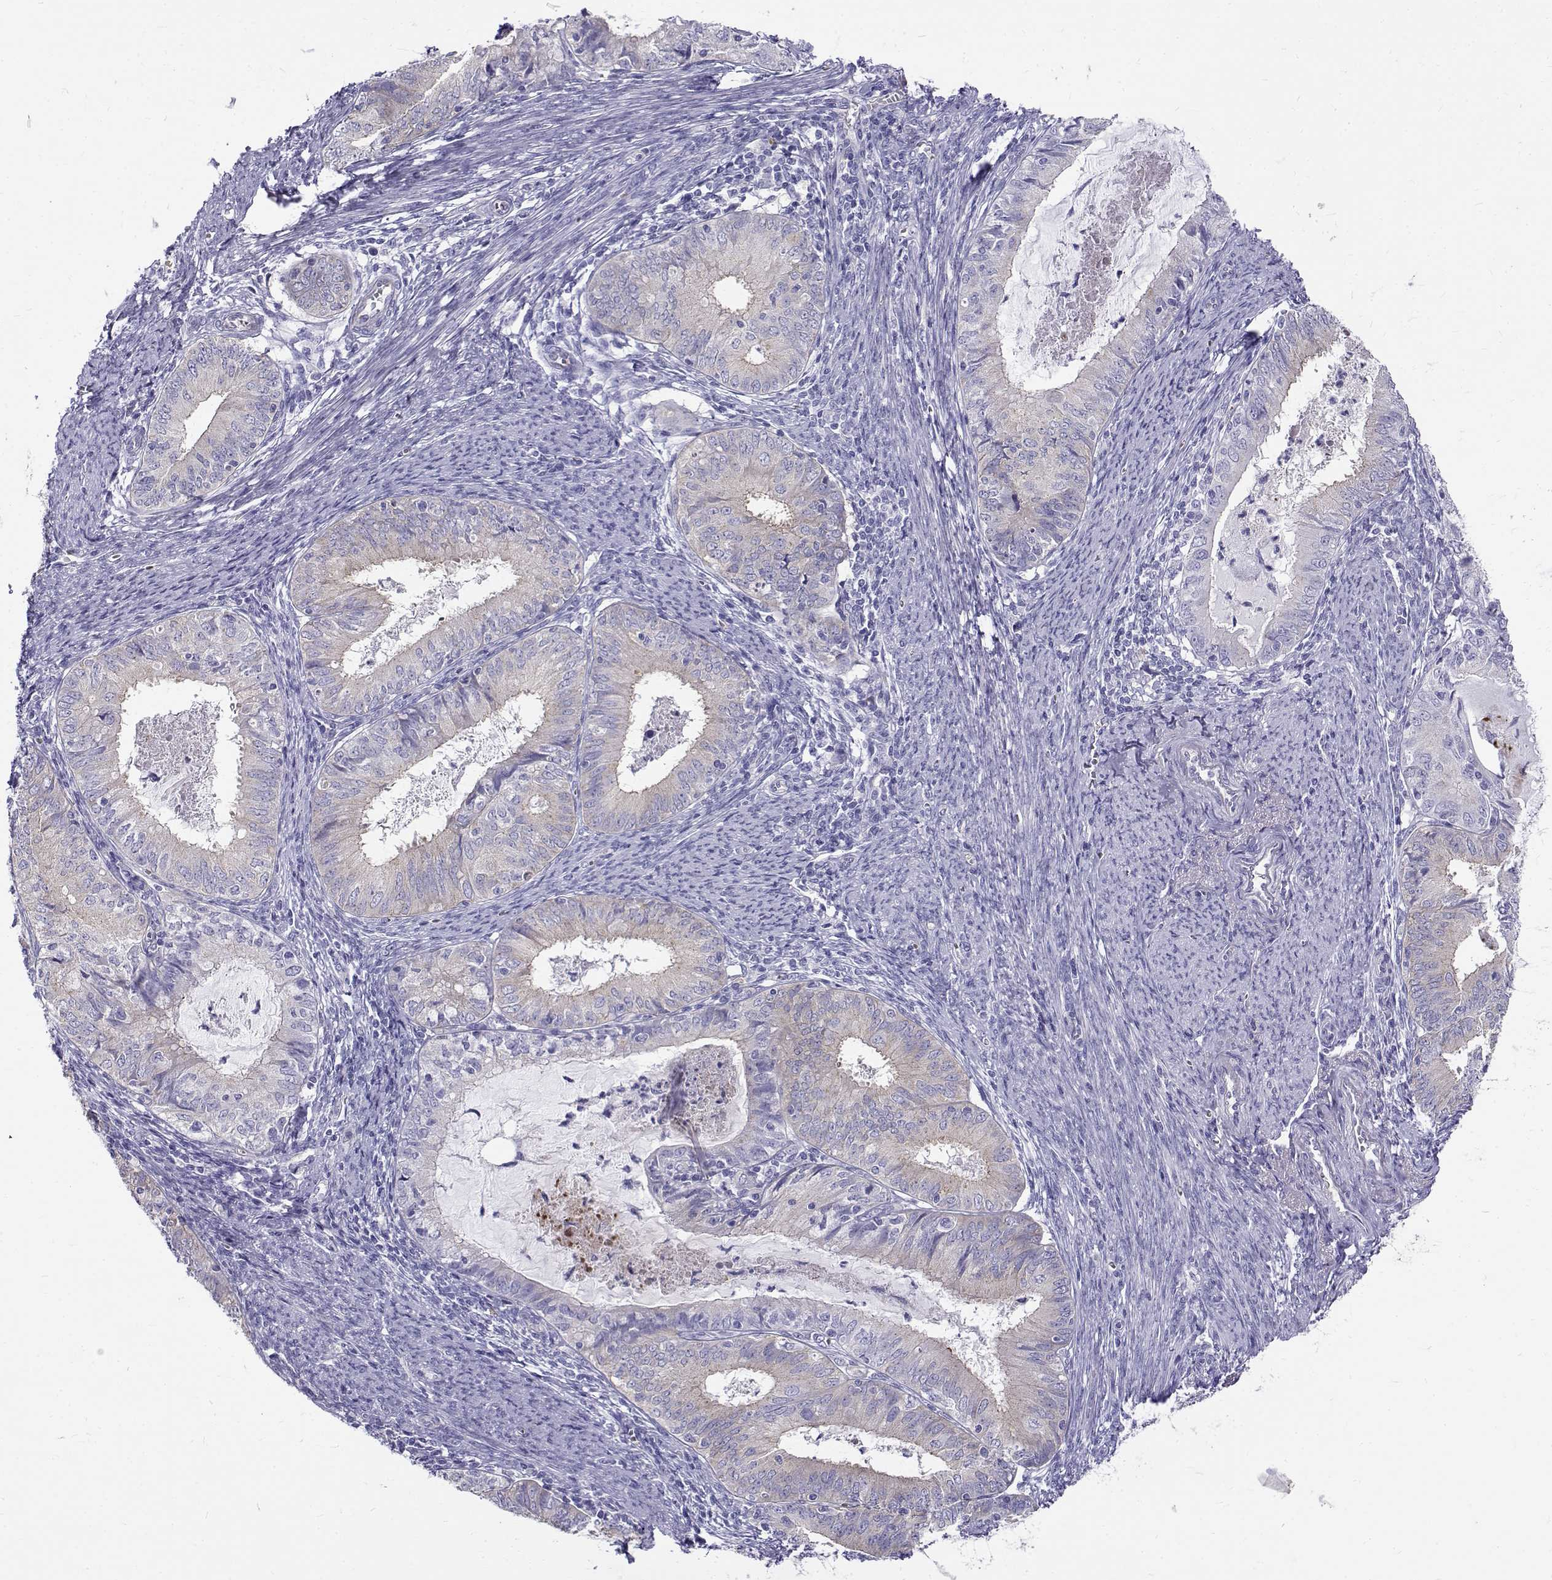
{"staining": {"intensity": "negative", "quantity": "none", "location": "none"}, "tissue": "endometrial cancer", "cell_type": "Tumor cells", "image_type": "cancer", "snomed": [{"axis": "morphology", "description": "Adenocarcinoma, NOS"}, {"axis": "topography", "description": "Endometrium"}], "caption": "Immunohistochemistry histopathology image of endometrial cancer (adenocarcinoma) stained for a protein (brown), which exhibits no expression in tumor cells.", "gene": "IGSF1", "patient": {"sex": "female", "age": 57}}